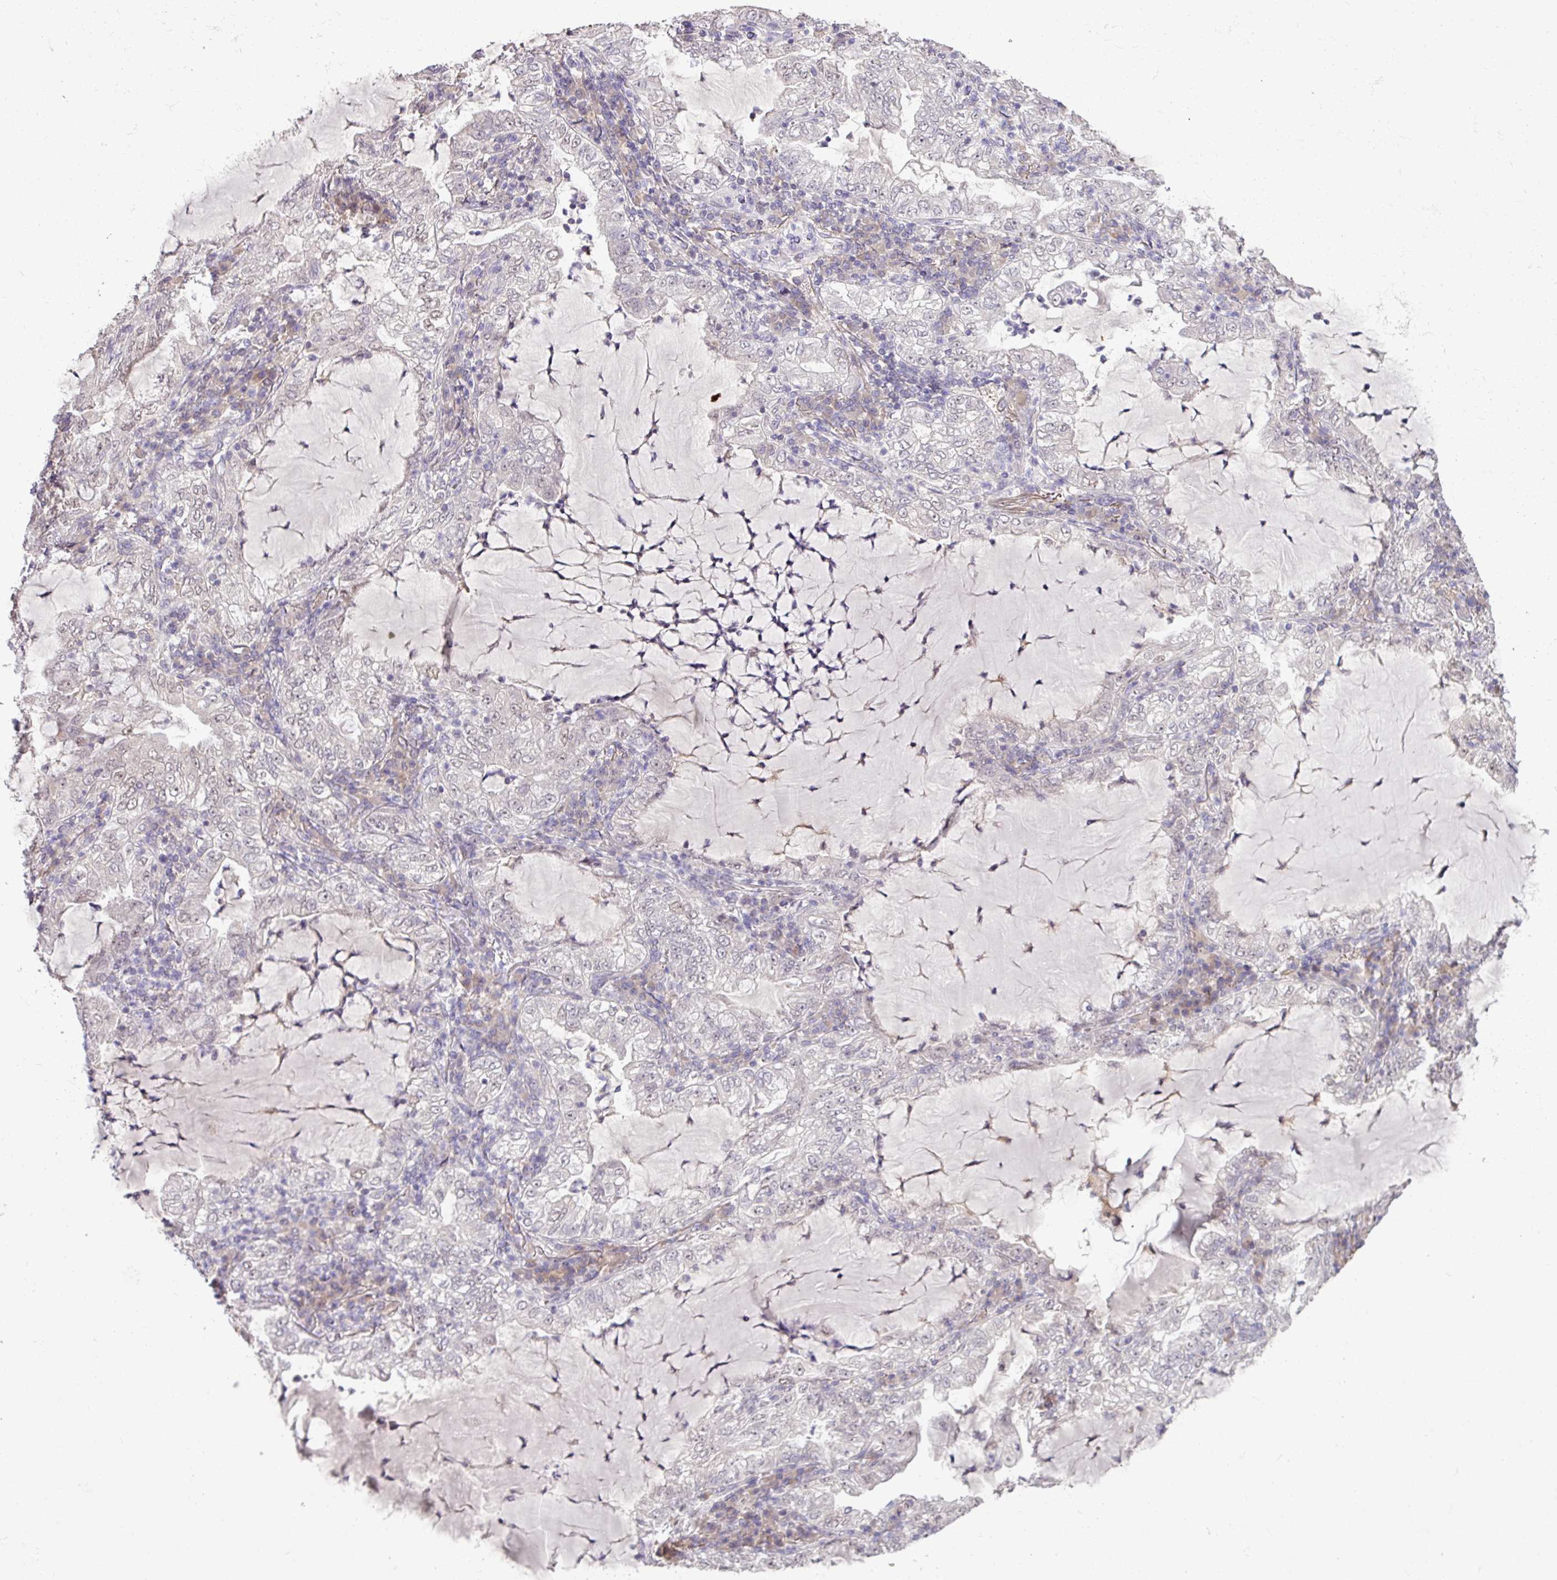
{"staining": {"intensity": "negative", "quantity": "none", "location": "none"}, "tissue": "lung cancer", "cell_type": "Tumor cells", "image_type": "cancer", "snomed": [{"axis": "morphology", "description": "Adenocarcinoma, NOS"}, {"axis": "topography", "description": "Lung"}], "caption": "This is an immunohistochemistry (IHC) image of human adenocarcinoma (lung). There is no expression in tumor cells.", "gene": "RIPPLY1", "patient": {"sex": "female", "age": 73}}